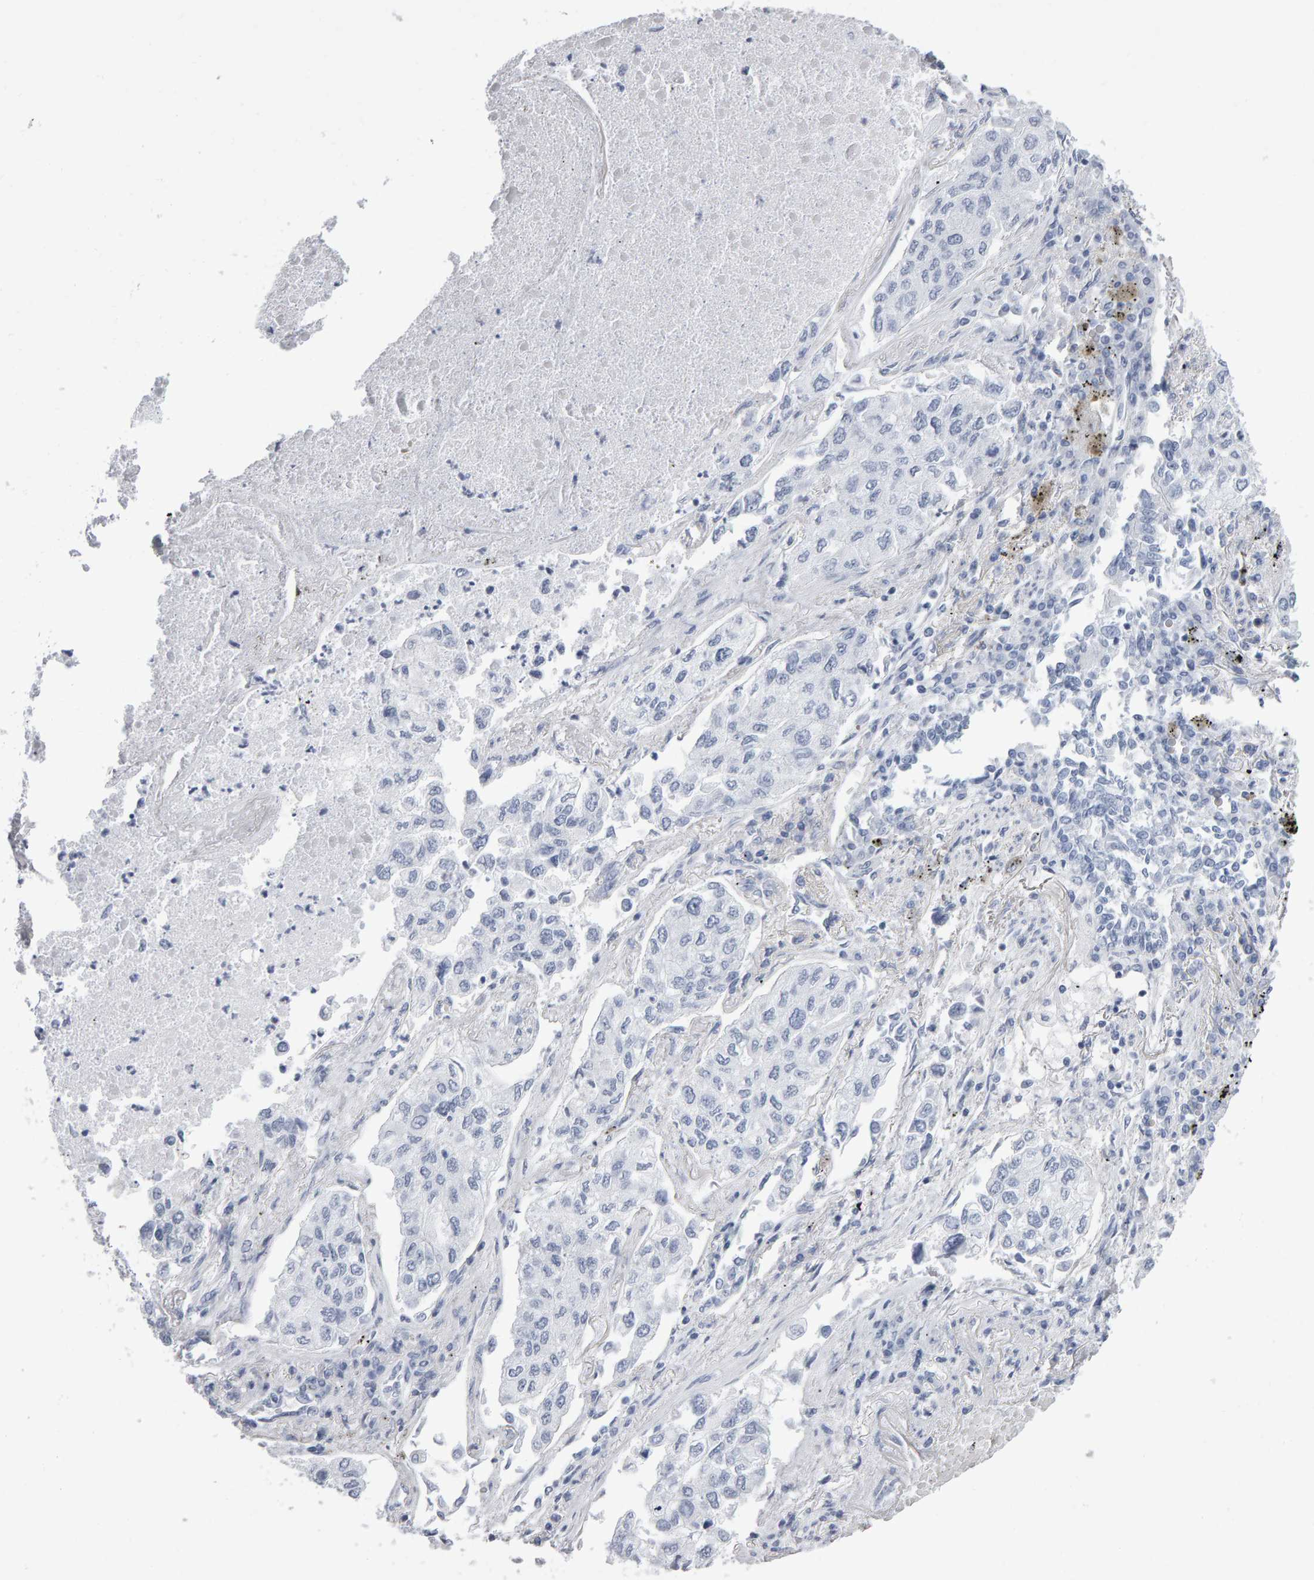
{"staining": {"intensity": "negative", "quantity": "none", "location": "none"}, "tissue": "lung cancer", "cell_type": "Tumor cells", "image_type": "cancer", "snomed": [{"axis": "morphology", "description": "Inflammation, NOS"}, {"axis": "morphology", "description": "Adenocarcinoma, NOS"}, {"axis": "topography", "description": "Lung"}], "caption": "DAB immunohistochemical staining of lung cancer demonstrates no significant expression in tumor cells.", "gene": "NCDN", "patient": {"sex": "male", "age": 63}}